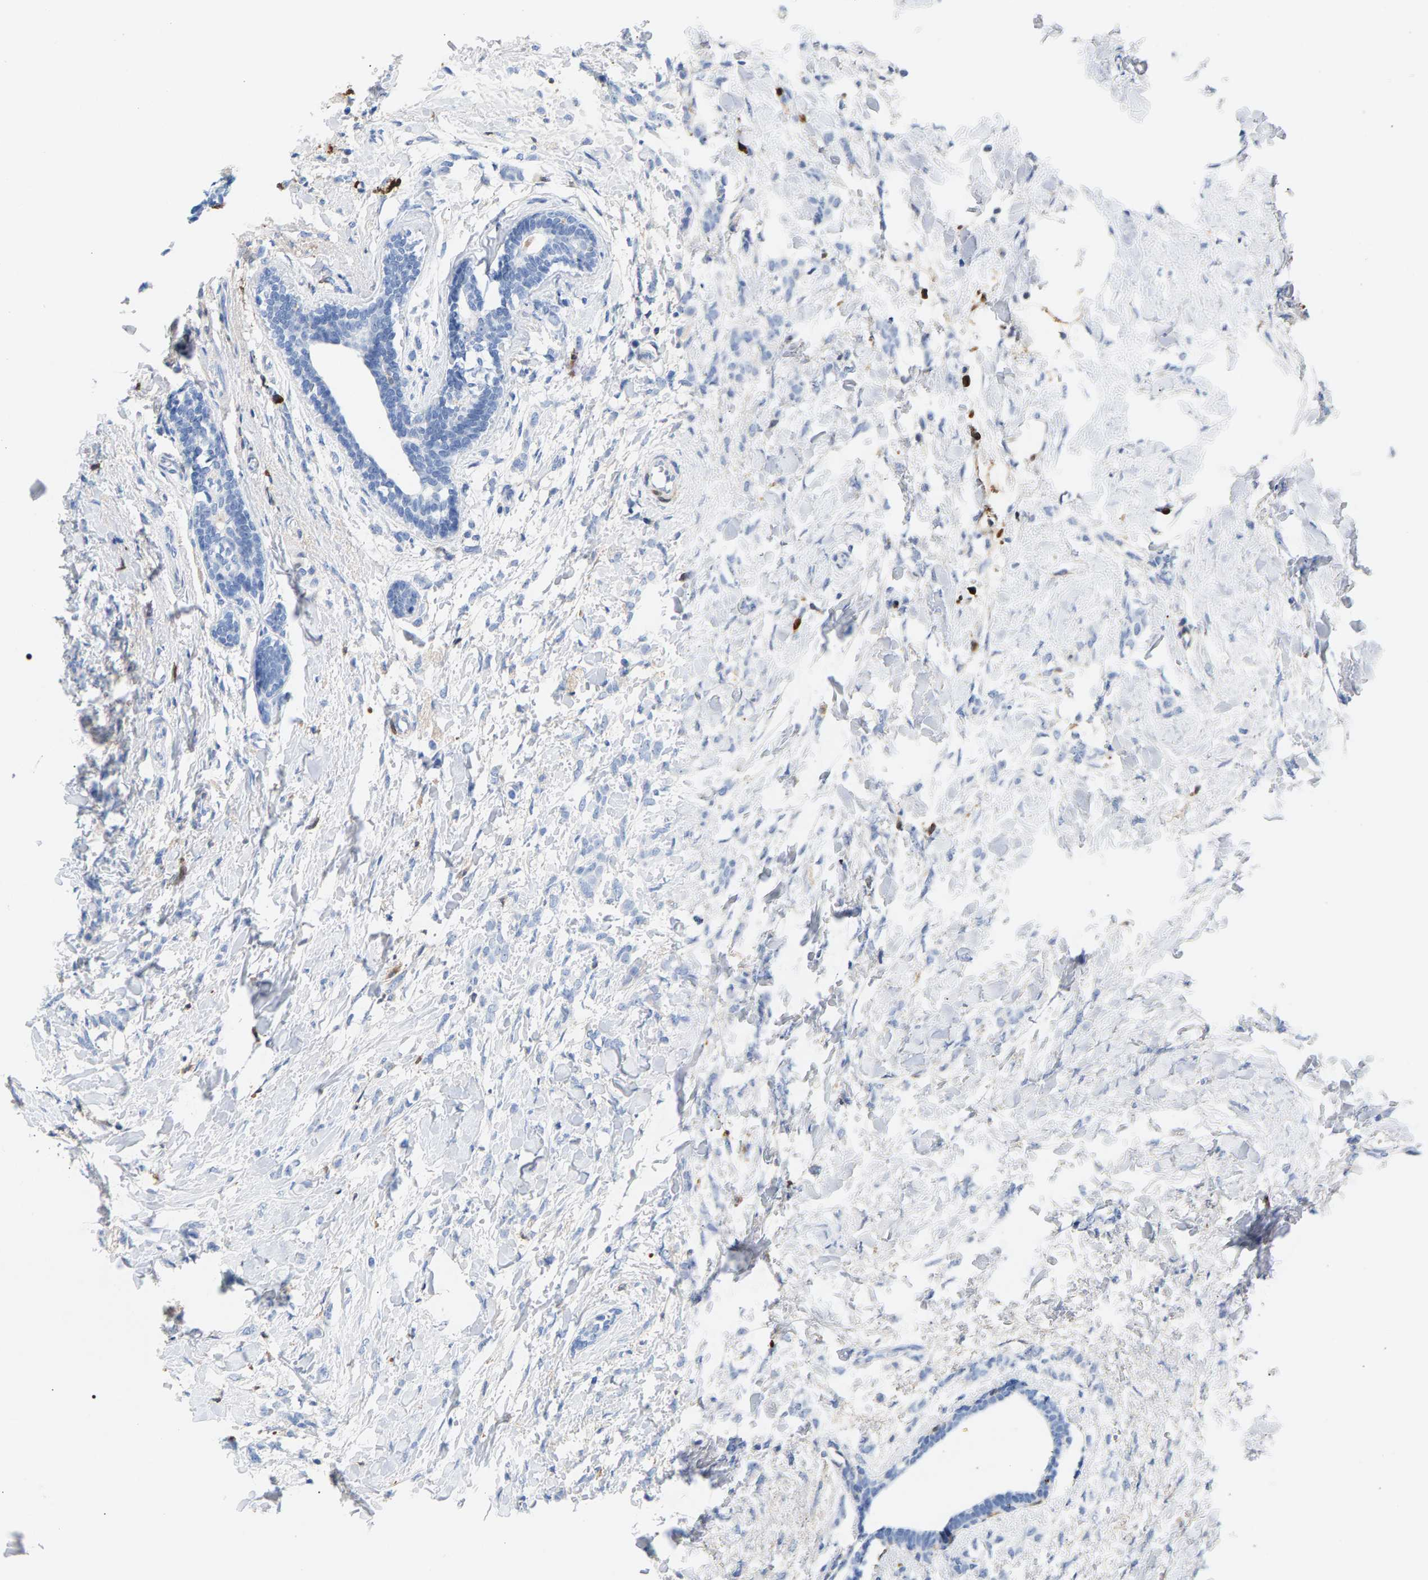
{"staining": {"intensity": "negative", "quantity": "none", "location": "none"}, "tissue": "breast cancer", "cell_type": "Tumor cells", "image_type": "cancer", "snomed": [{"axis": "morphology", "description": "Lobular carcinoma, in situ"}, {"axis": "morphology", "description": "Lobular carcinoma"}, {"axis": "topography", "description": "Breast"}], "caption": "This is an immunohistochemistry (IHC) micrograph of lobular carcinoma (breast). There is no expression in tumor cells.", "gene": "APOH", "patient": {"sex": "female", "age": 41}}